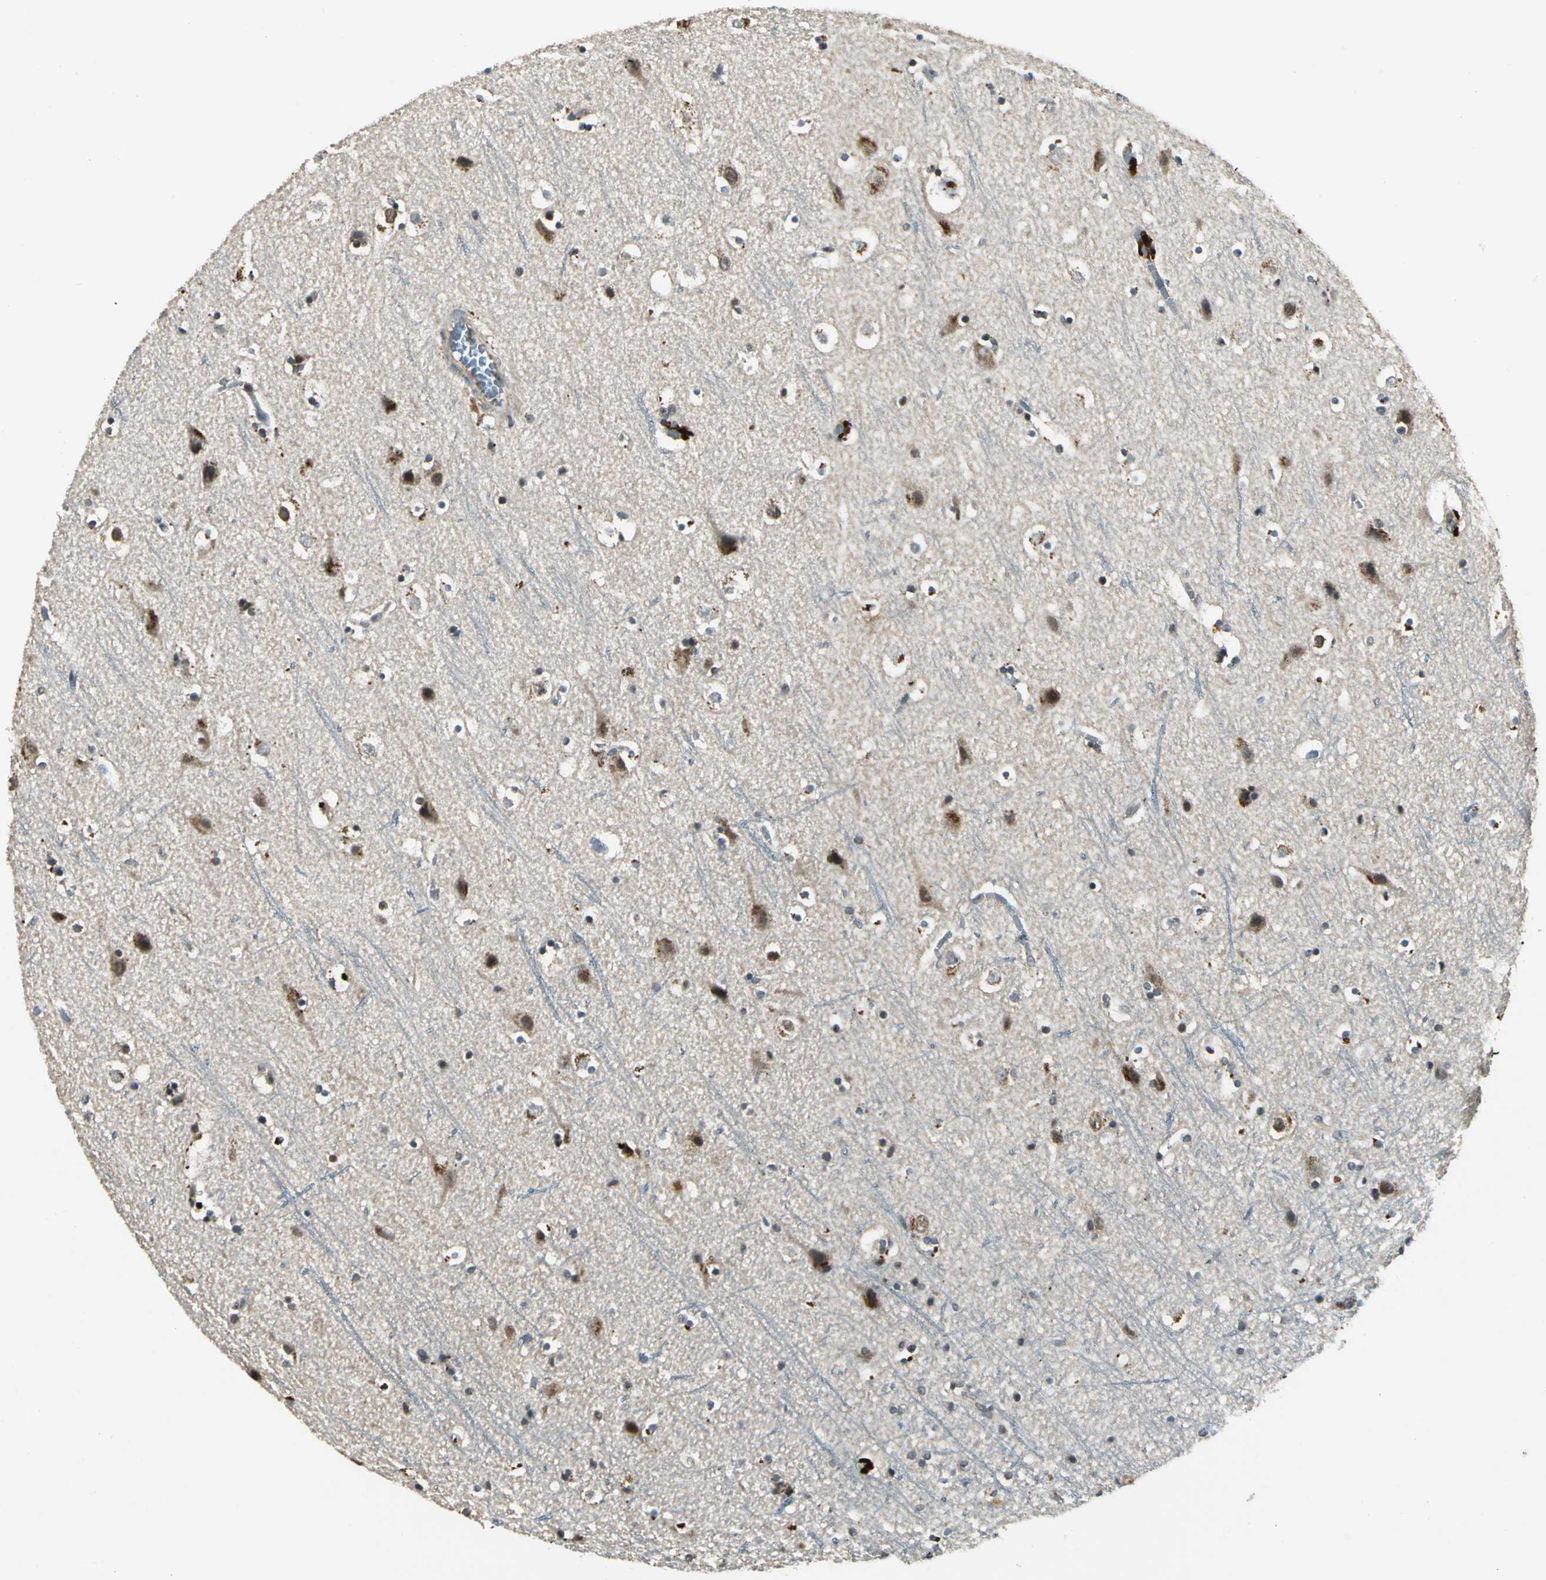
{"staining": {"intensity": "negative", "quantity": "none", "location": "none"}, "tissue": "cerebral cortex", "cell_type": "Endothelial cells", "image_type": "normal", "snomed": [{"axis": "morphology", "description": "Normal tissue, NOS"}, {"axis": "topography", "description": "Cerebral cortex"}], "caption": "High power microscopy micrograph of an immunohistochemistry micrograph of normal cerebral cortex, revealing no significant positivity in endothelial cells.", "gene": "PPP1R13L", "patient": {"sex": "male", "age": 45}}